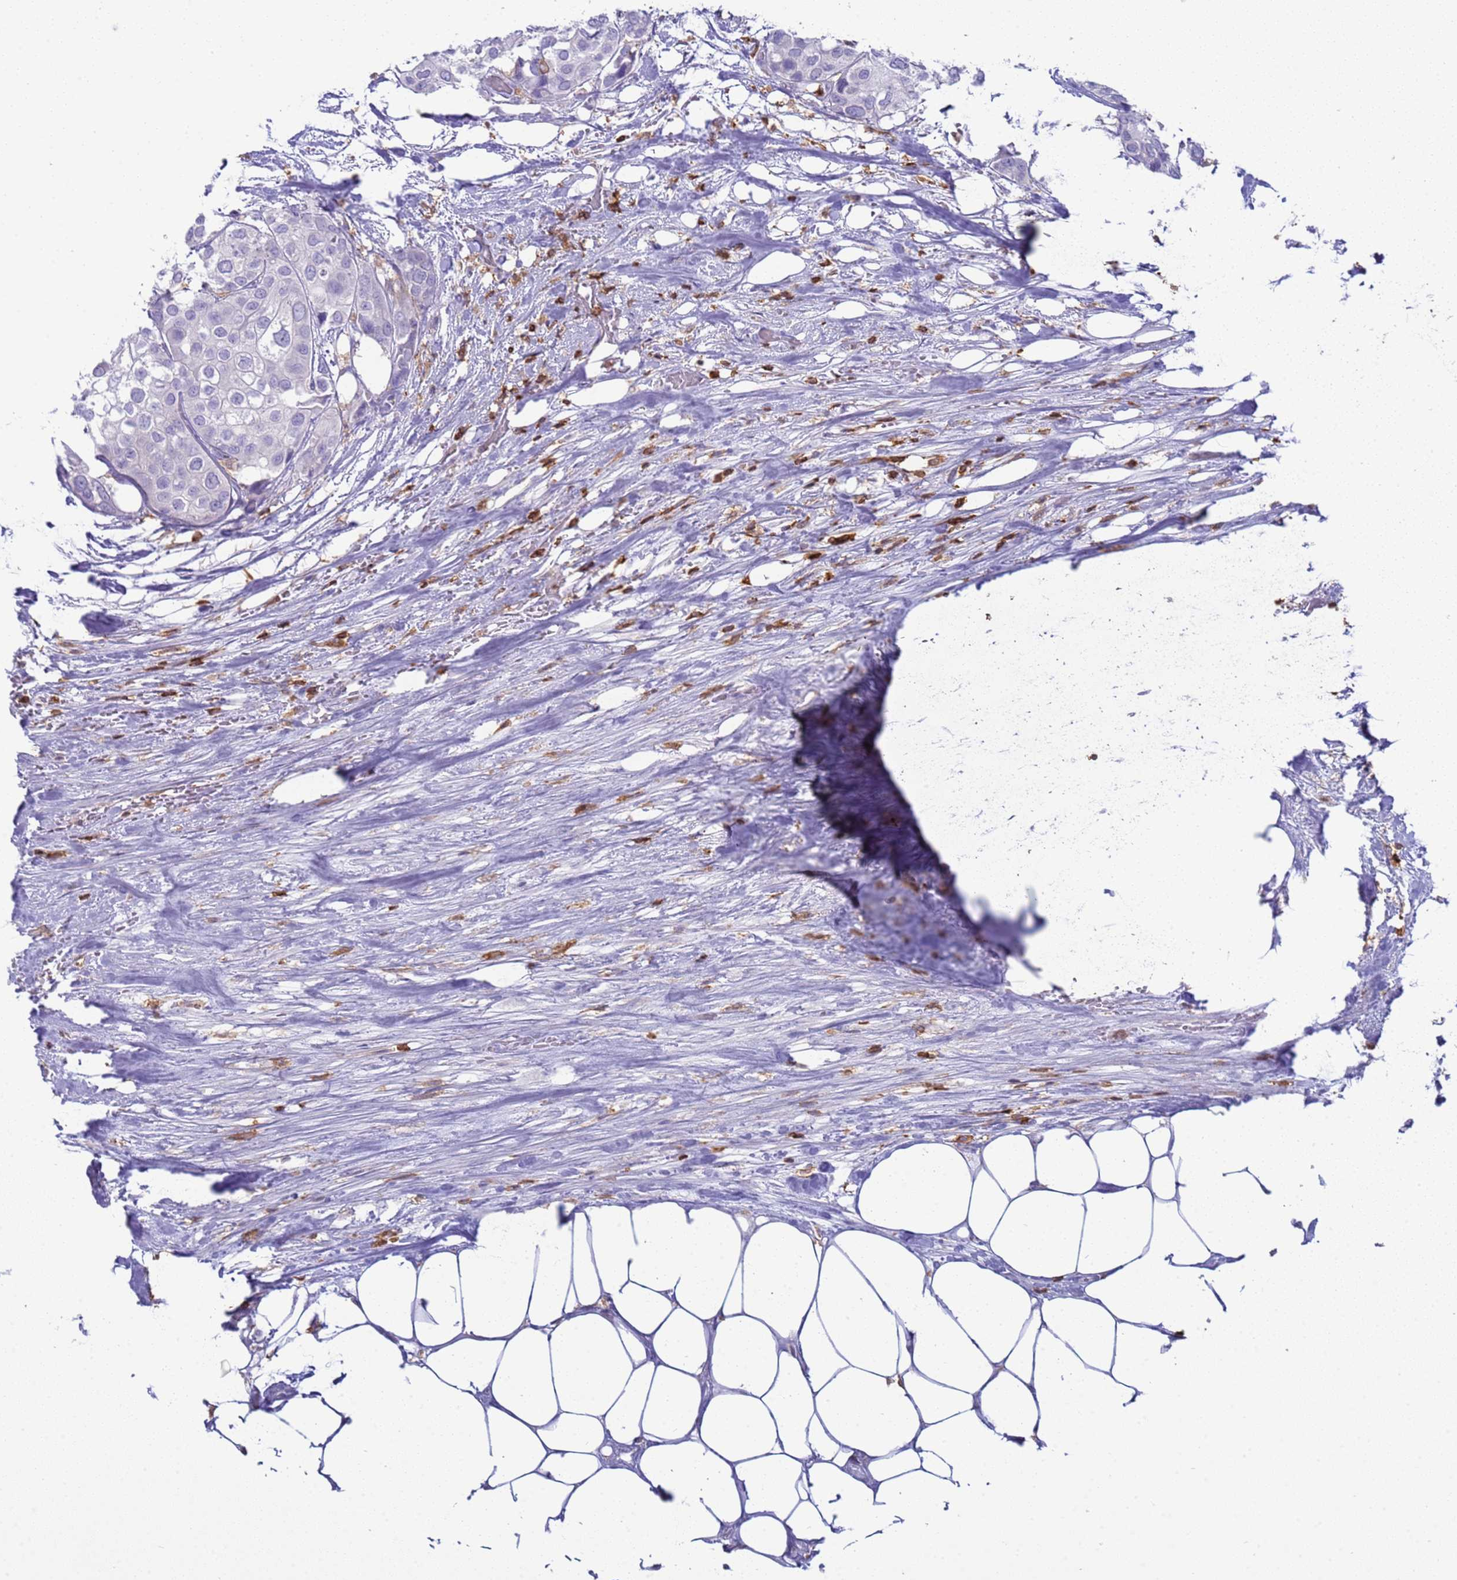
{"staining": {"intensity": "negative", "quantity": "none", "location": "none"}, "tissue": "urothelial cancer", "cell_type": "Tumor cells", "image_type": "cancer", "snomed": [{"axis": "morphology", "description": "Urothelial carcinoma, High grade"}, {"axis": "topography", "description": "Urinary bladder"}], "caption": "Tumor cells show no significant protein staining in high-grade urothelial carcinoma.", "gene": "IRF5", "patient": {"sex": "male", "age": 64}}